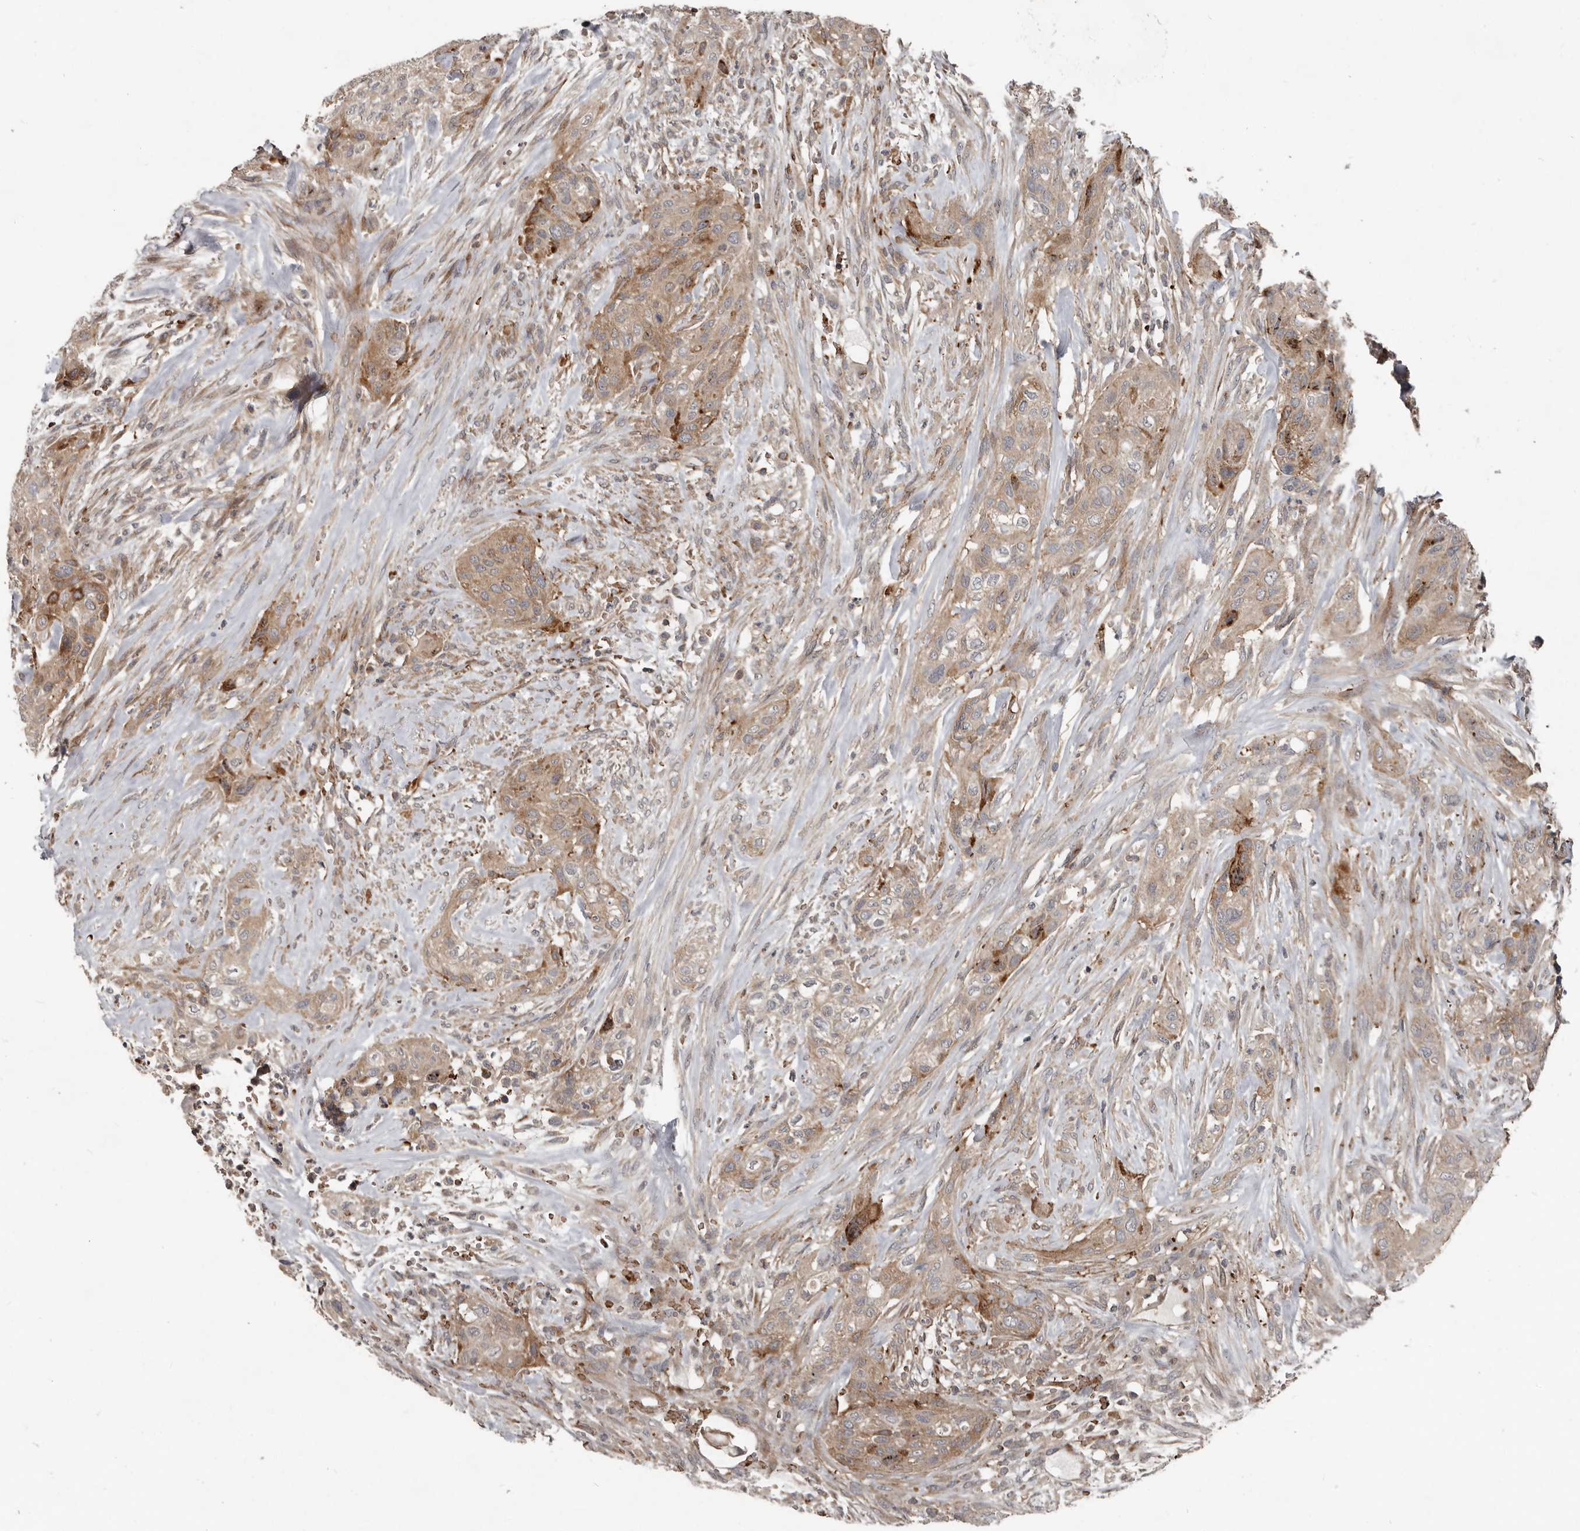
{"staining": {"intensity": "moderate", "quantity": "25%-75%", "location": "cytoplasmic/membranous"}, "tissue": "urothelial cancer", "cell_type": "Tumor cells", "image_type": "cancer", "snomed": [{"axis": "morphology", "description": "Urothelial carcinoma, High grade"}, {"axis": "topography", "description": "Urinary bladder"}], "caption": "Human urothelial carcinoma (high-grade) stained for a protein (brown) demonstrates moderate cytoplasmic/membranous positive staining in about 25%-75% of tumor cells.", "gene": "FBXO31", "patient": {"sex": "male", "age": 35}}